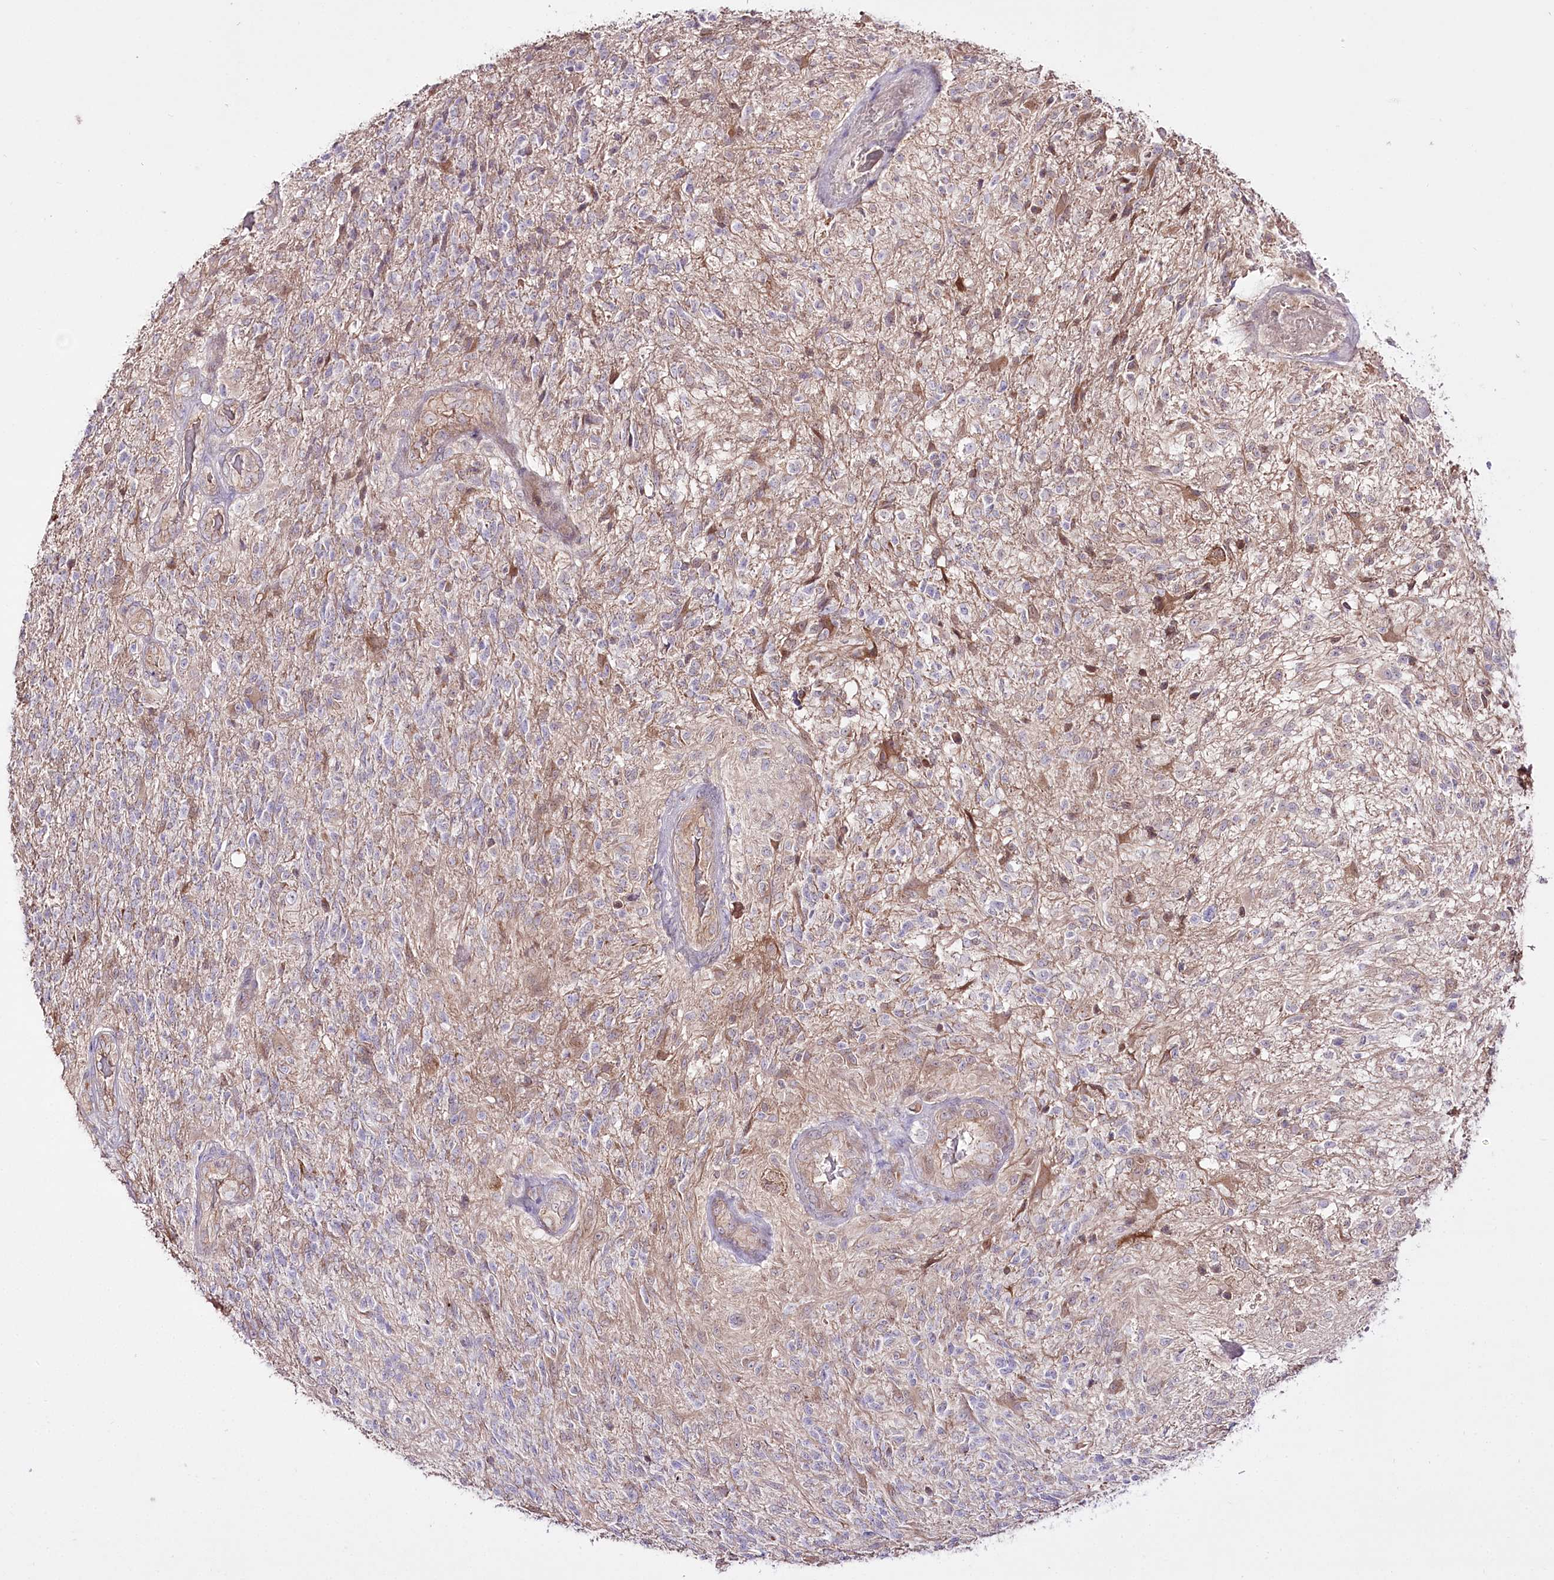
{"staining": {"intensity": "negative", "quantity": "none", "location": "none"}, "tissue": "glioma", "cell_type": "Tumor cells", "image_type": "cancer", "snomed": [{"axis": "morphology", "description": "Glioma, malignant, High grade"}, {"axis": "topography", "description": "Brain"}], "caption": "The image reveals no staining of tumor cells in glioma.", "gene": "REXO2", "patient": {"sex": "male", "age": 56}}